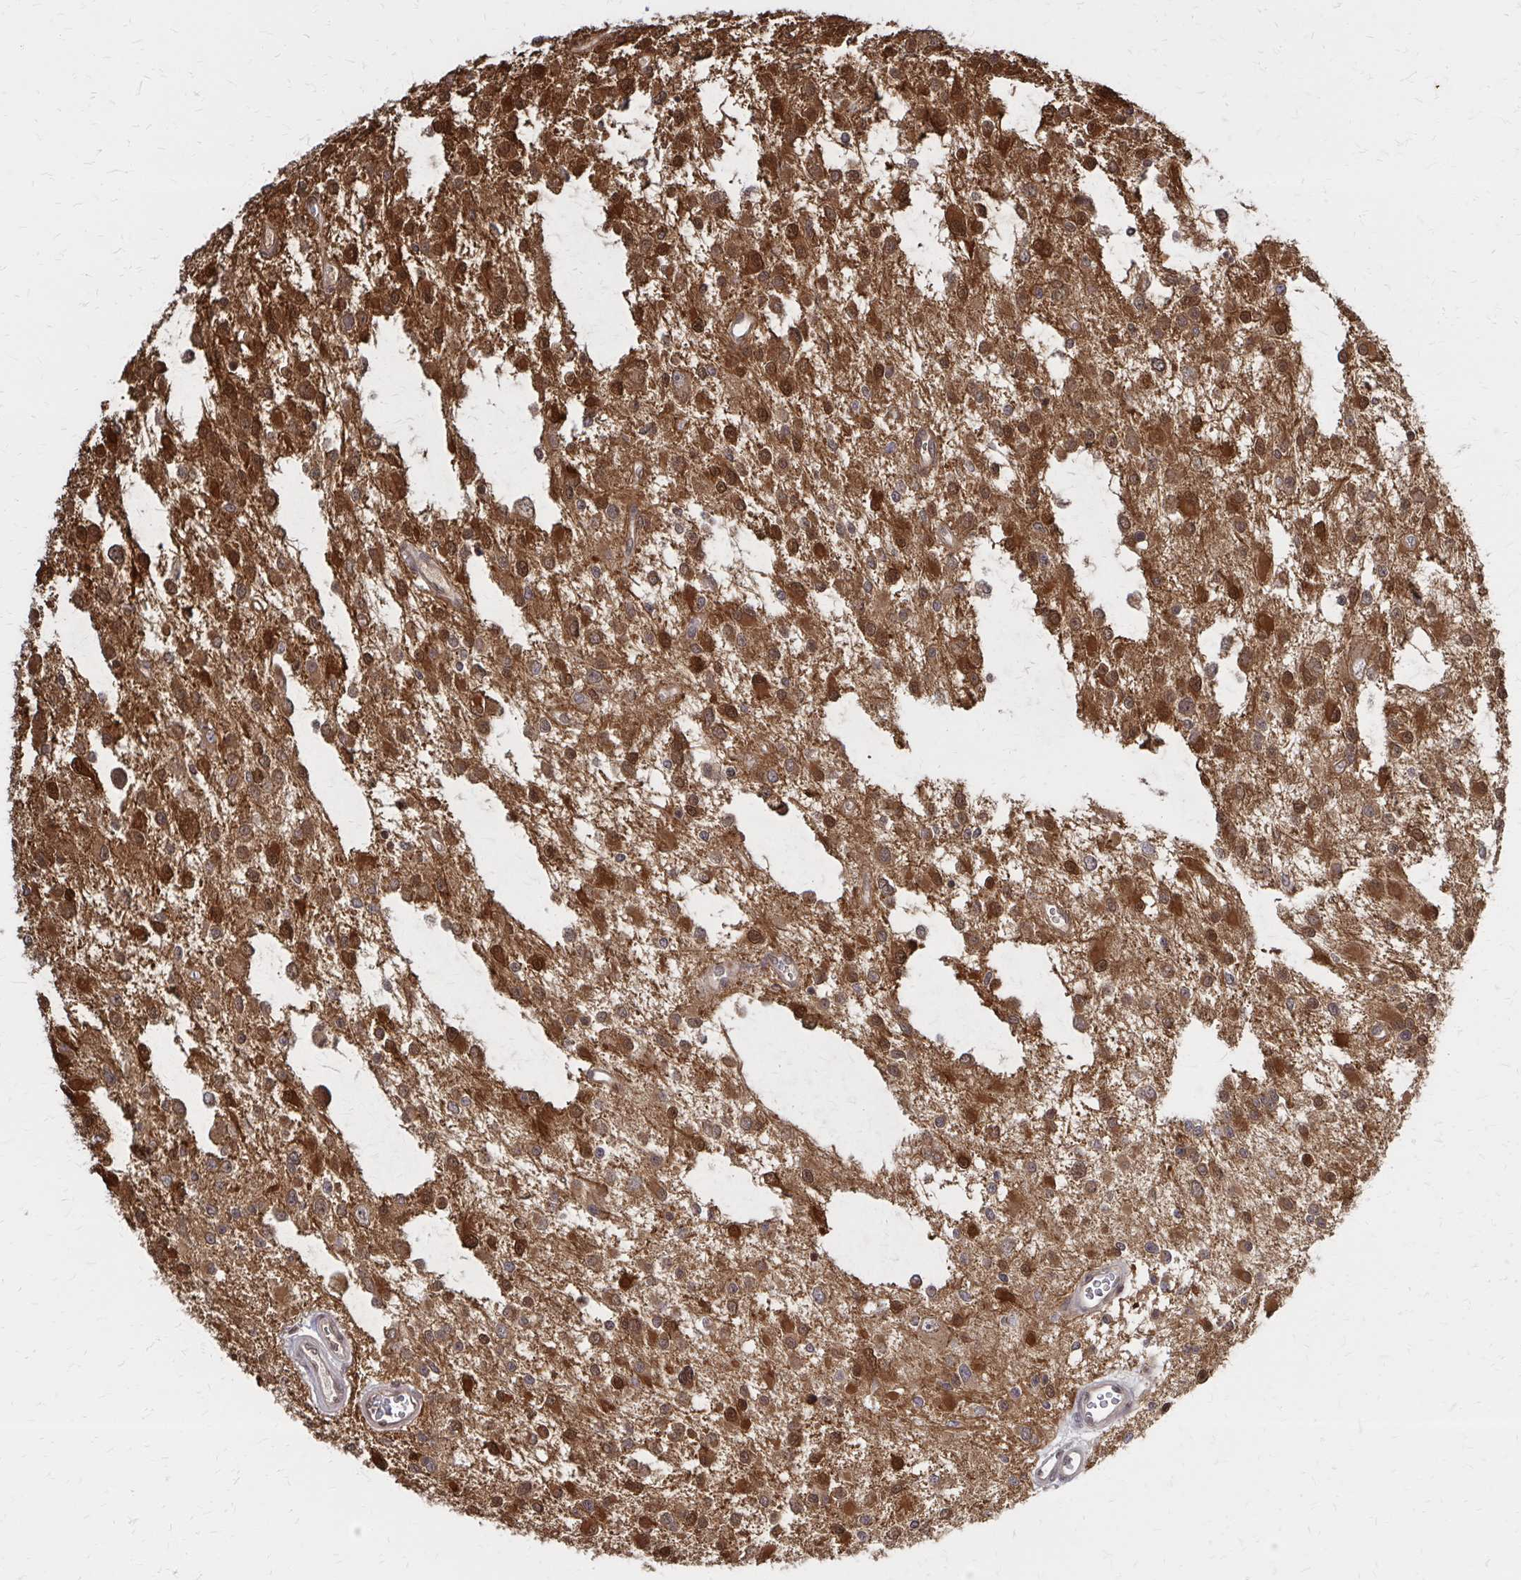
{"staining": {"intensity": "strong", "quantity": ">75%", "location": "cytoplasmic/membranous"}, "tissue": "glioma", "cell_type": "Tumor cells", "image_type": "cancer", "snomed": [{"axis": "morphology", "description": "Glioma, malignant, Low grade"}, {"axis": "topography", "description": "Brain"}], "caption": "Immunohistochemistry (IHC) staining of glioma, which displays high levels of strong cytoplasmic/membranous staining in approximately >75% of tumor cells indicating strong cytoplasmic/membranous protein positivity. The staining was performed using DAB (brown) for protein detection and nuclei were counterstained in hematoxylin (blue).", "gene": "DBI", "patient": {"sex": "male", "age": 43}}